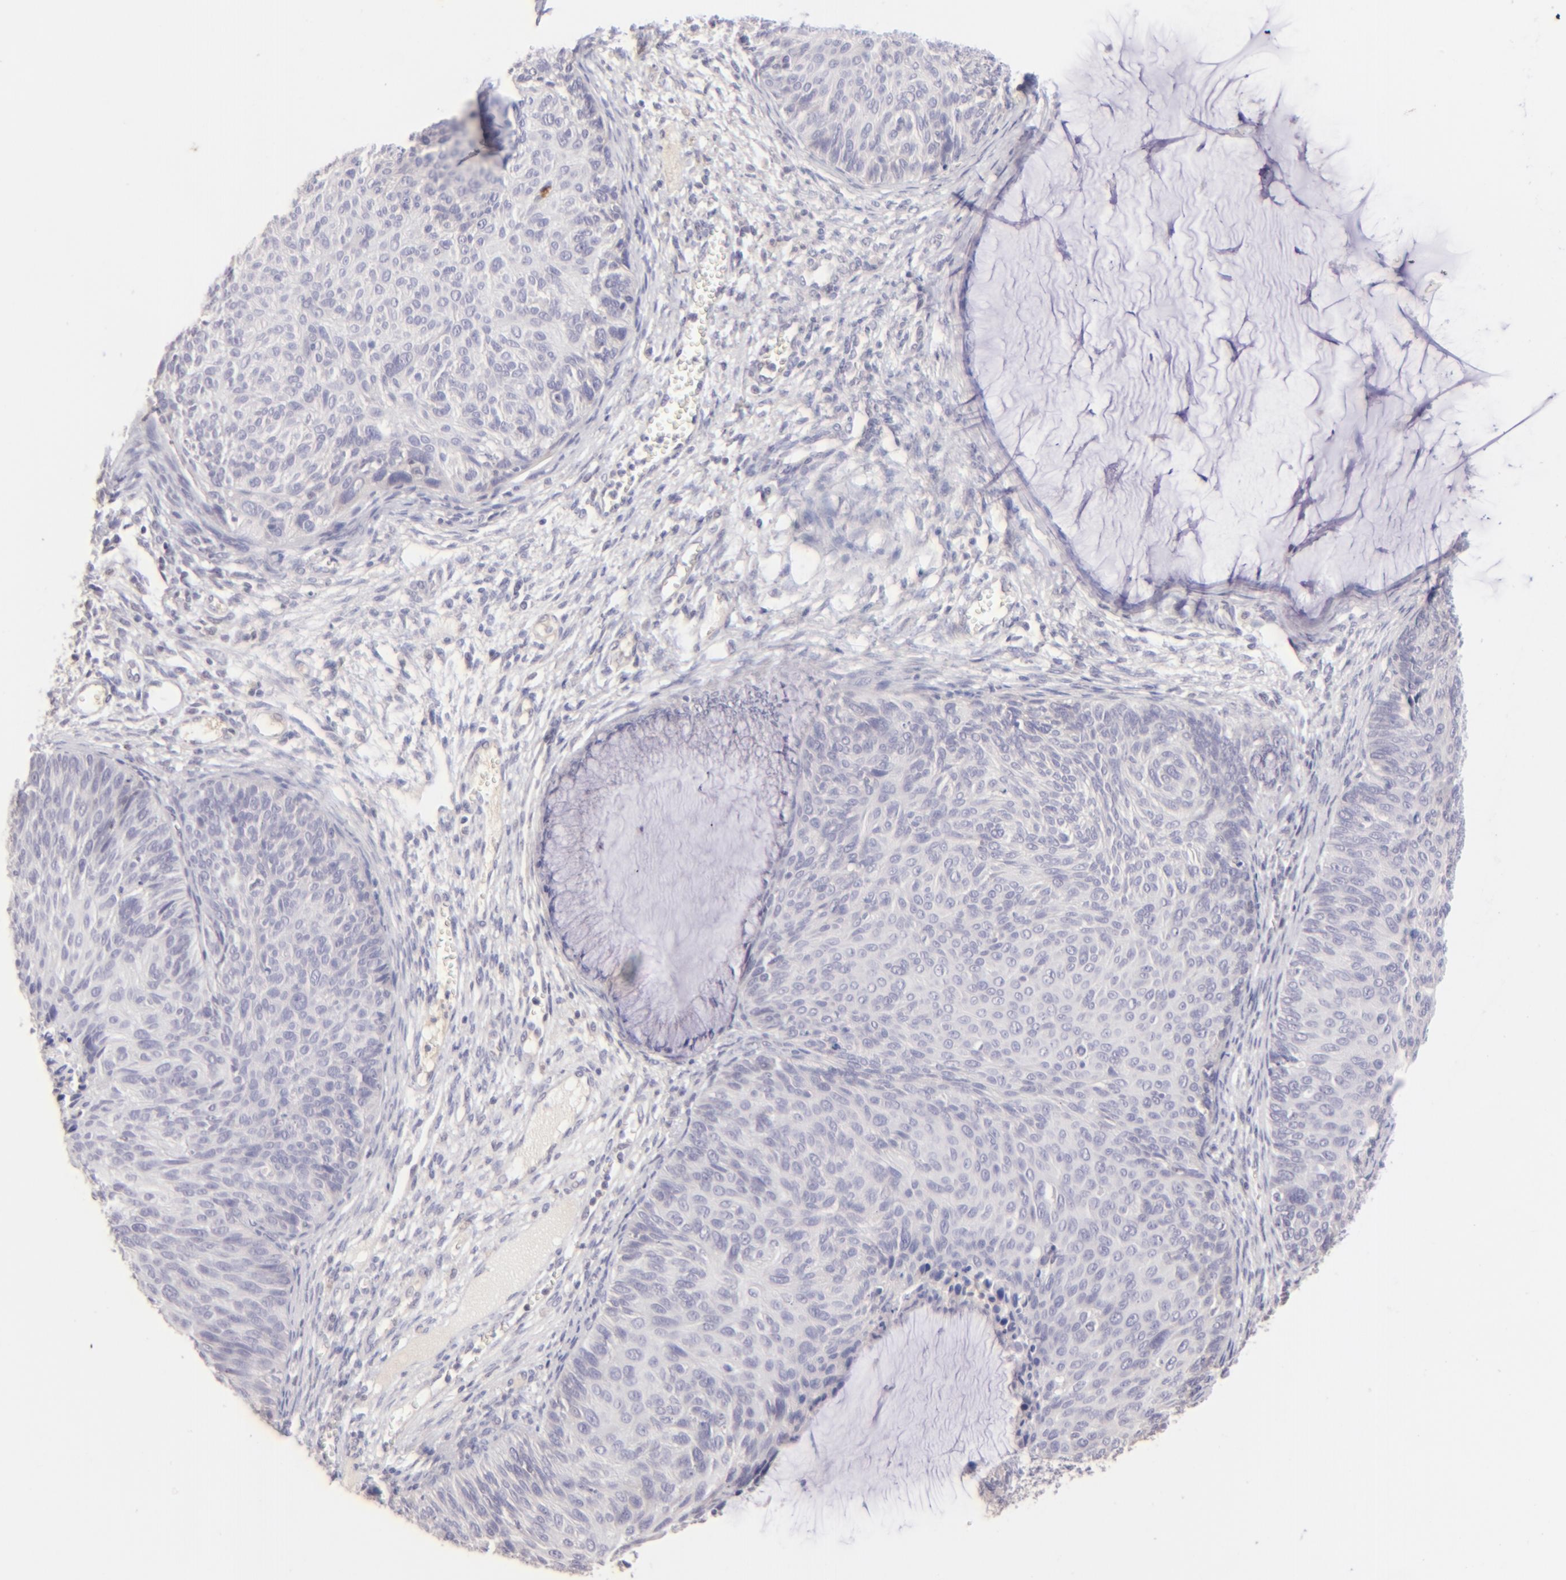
{"staining": {"intensity": "negative", "quantity": "none", "location": "none"}, "tissue": "cervical cancer", "cell_type": "Tumor cells", "image_type": "cancer", "snomed": [{"axis": "morphology", "description": "Squamous cell carcinoma, NOS"}, {"axis": "topography", "description": "Cervix"}], "caption": "A micrograph of human cervical cancer (squamous cell carcinoma) is negative for staining in tumor cells.", "gene": "MAGEA1", "patient": {"sex": "female", "age": 36}}